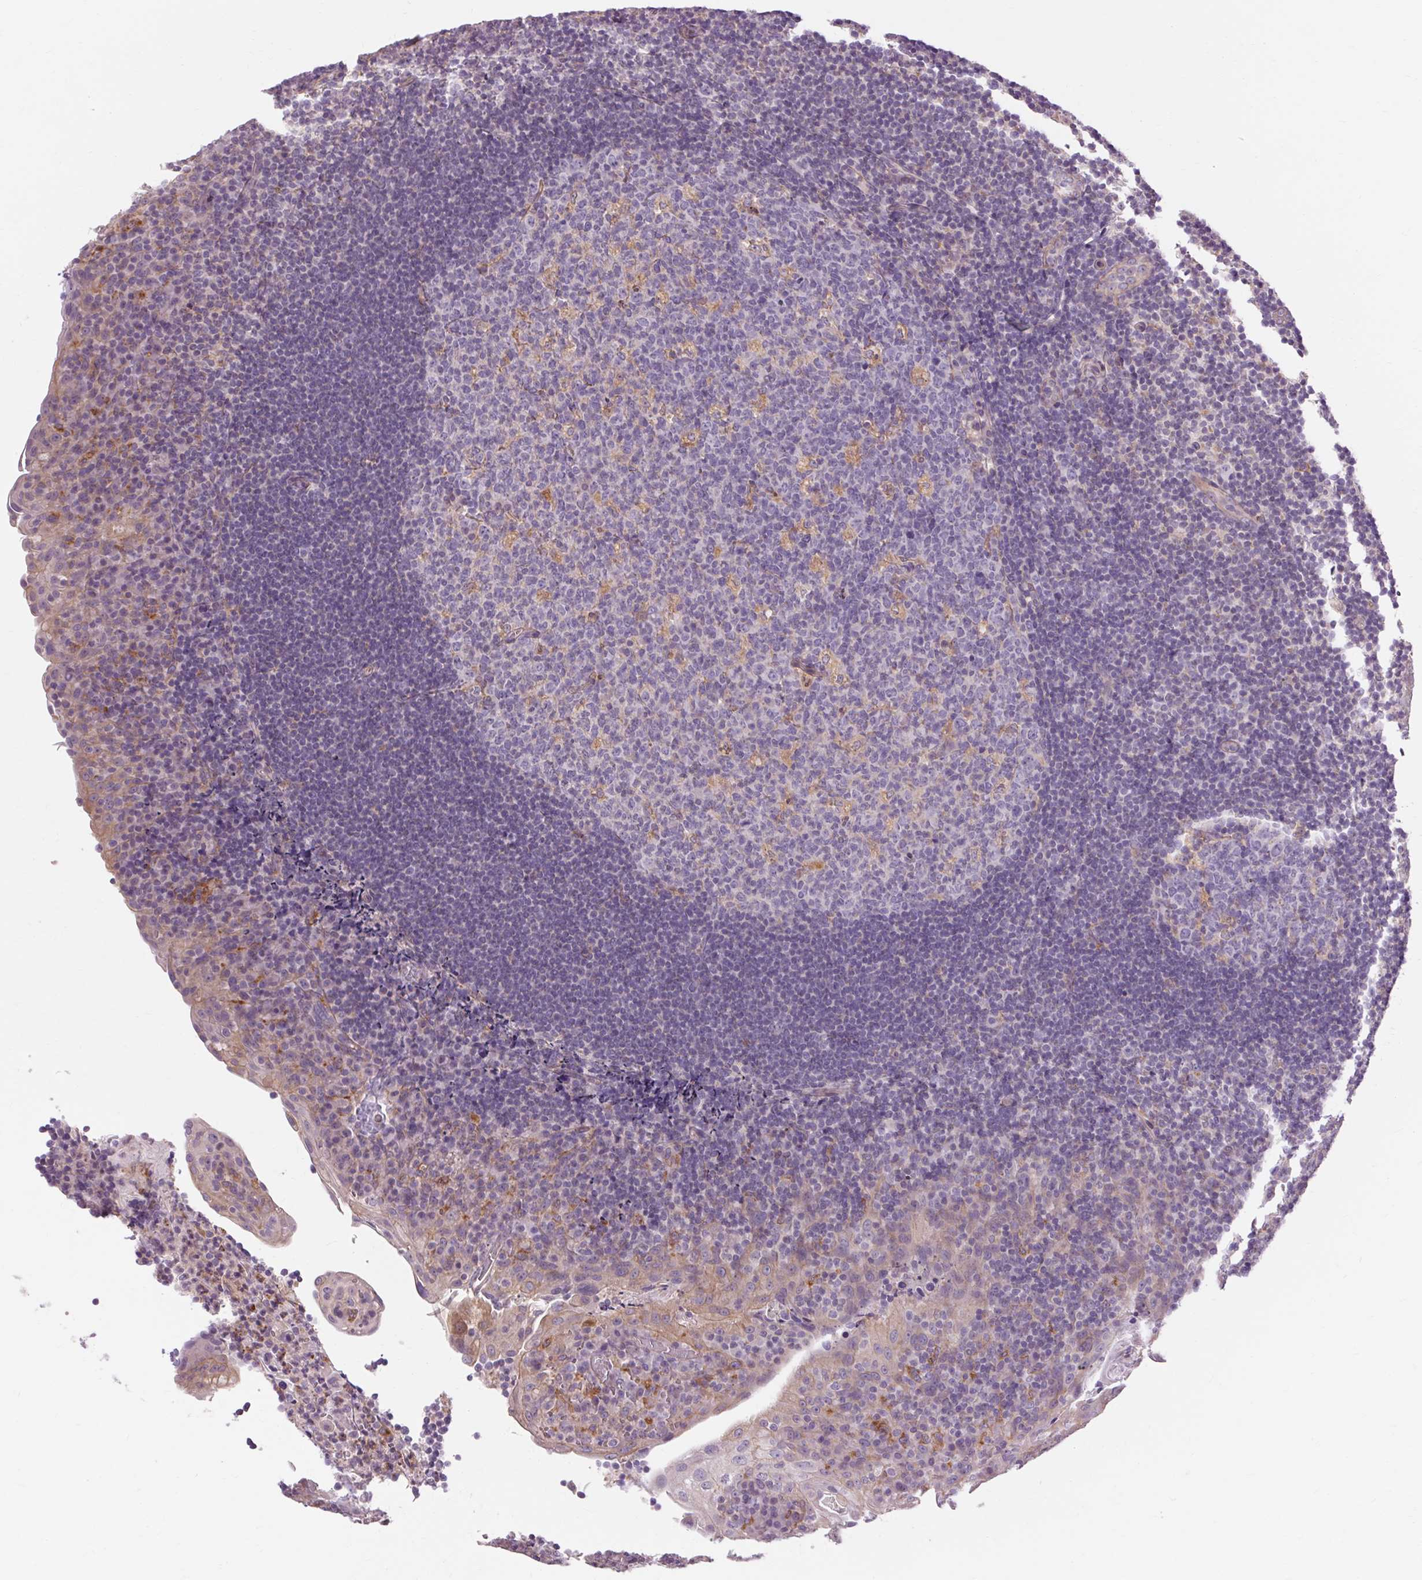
{"staining": {"intensity": "moderate", "quantity": "<25%", "location": "cytoplasmic/membranous"}, "tissue": "tonsil", "cell_type": "Germinal center cells", "image_type": "normal", "snomed": [{"axis": "morphology", "description": "Normal tissue, NOS"}, {"axis": "topography", "description": "Tonsil"}], "caption": "Protein expression analysis of benign human tonsil reveals moderate cytoplasmic/membranous positivity in about <25% of germinal center cells. (Brightfield microscopy of DAB IHC at high magnification).", "gene": "TM6SF1", "patient": {"sex": "male", "age": 17}}